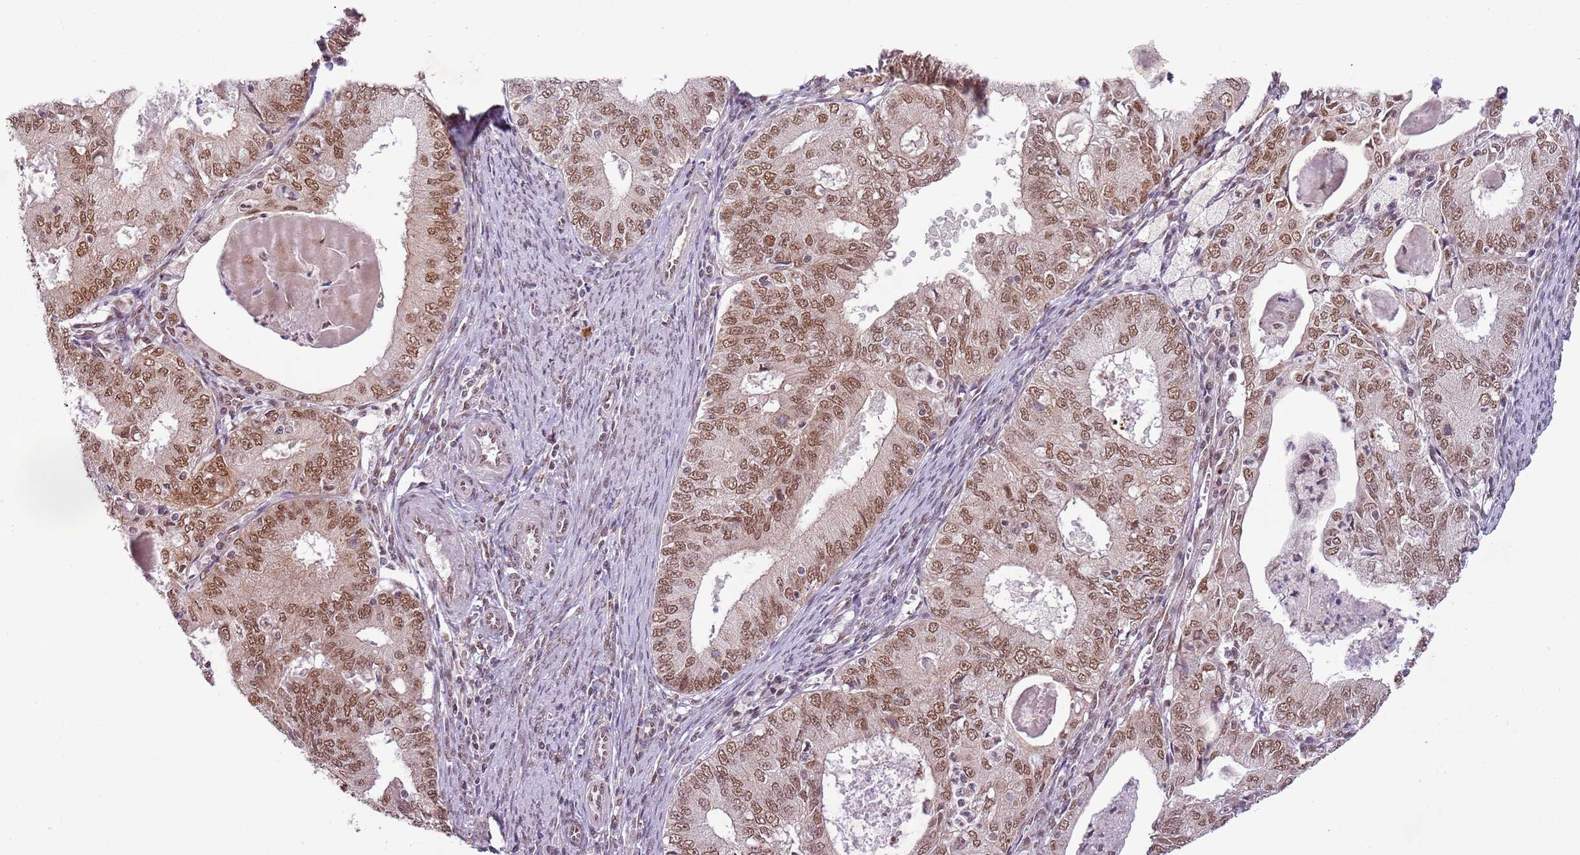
{"staining": {"intensity": "moderate", "quantity": ">75%", "location": "nuclear"}, "tissue": "endometrial cancer", "cell_type": "Tumor cells", "image_type": "cancer", "snomed": [{"axis": "morphology", "description": "Adenocarcinoma, NOS"}, {"axis": "topography", "description": "Endometrium"}], "caption": "This image shows adenocarcinoma (endometrial) stained with immunohistochemistry (IHC) to label a protein in brown. The nuclear of tumor cells show moderate positivity for the protein. Nuclei are counter-stained blue.", "gene": "FAM120AOS", "patient": {"sex": "female", "age": 57}}